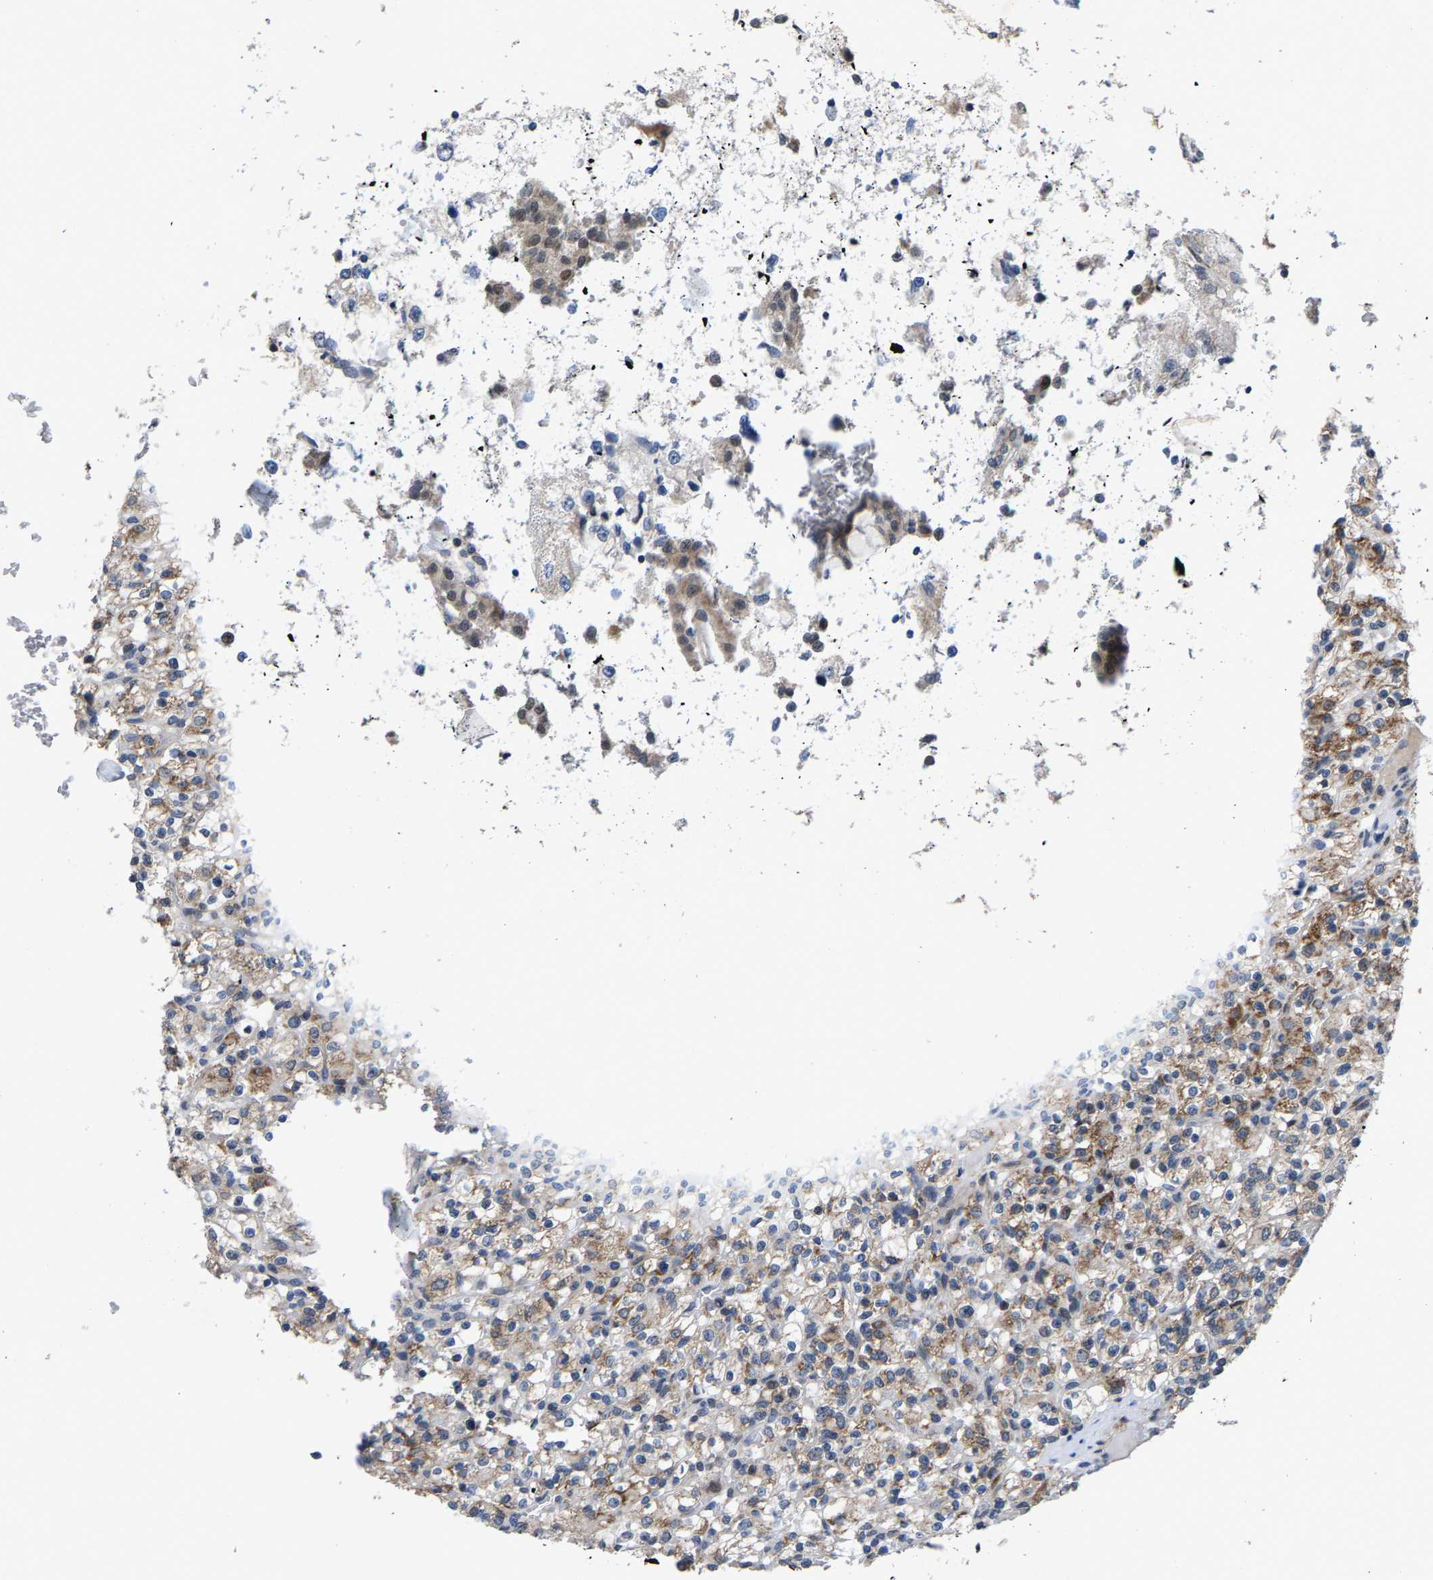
{"staining": {"intensity": "moderate", "quantity": "25%-75%", "location": "cytoplasmic/membranous"}, "tissue": "renal cancer", "cell_type": "Tumor cells", "image_type": "cancer", "snomed": [{"axis": "morphology", "description": "Normal tissue, NOS"}, {"axis": "morphology", "description": "Adenocarcinoma, NOS"}, {"axis": "topography", "description": "Kidney"}], "caption": "This histopathology image reveals immunohistochemistry (IHC) staining of human renal cancer, with medium moderate cytoplasmic/membranous expression in about 25%-75% of tumor cells.", "gene": "TDRKH", "patient": {"sex": "female", "age": 72}}